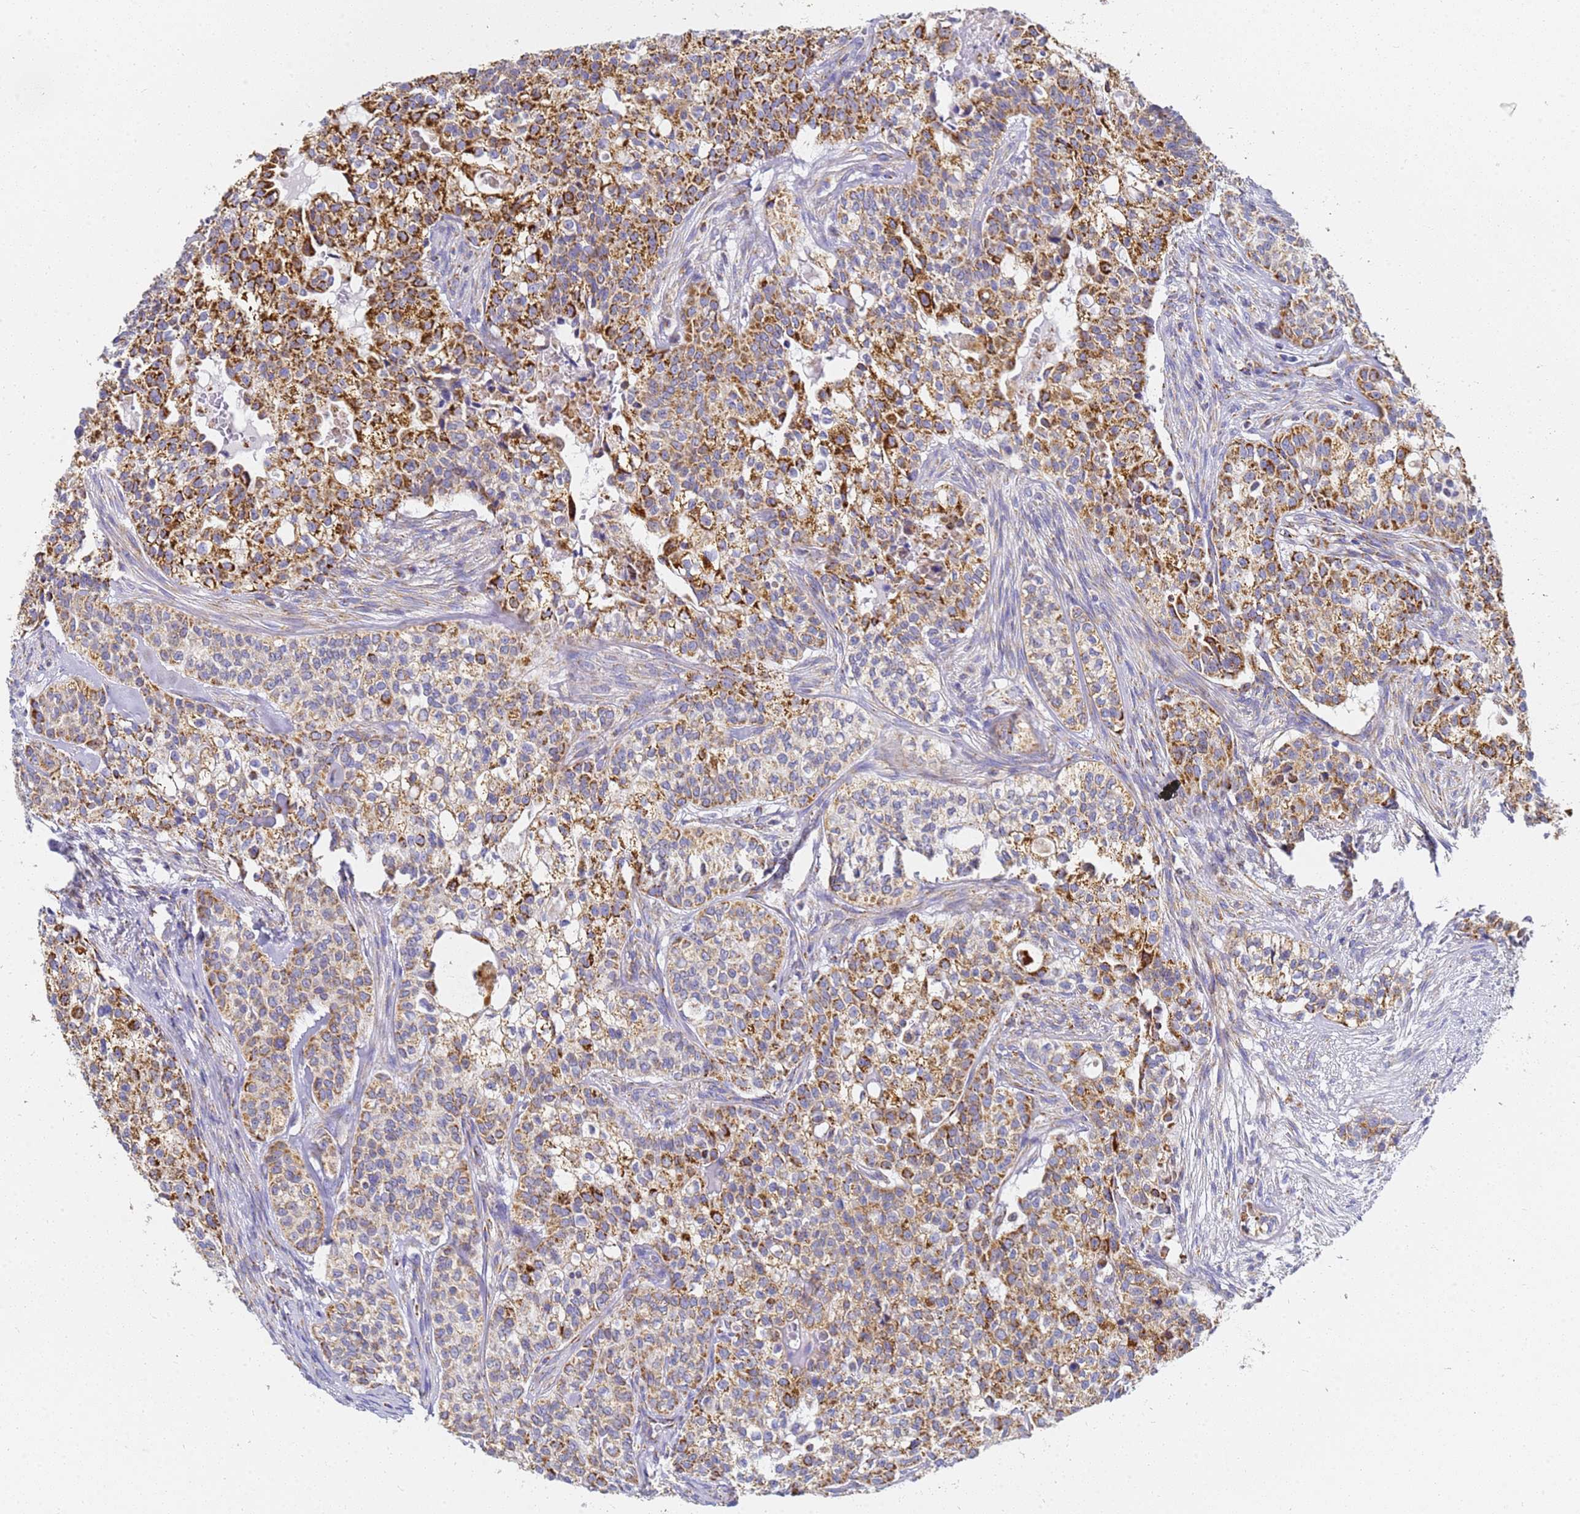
{"staining": {"intensity": "strong", "quantity": ">75%", "location": "cytoplasmic/membranous"}, "tissue": "head and neck cancer", "cell_type": "Tumor cells", "image_type": "cancer", "snomed": [{"axis": "morphology", "description": "Adenocarcinoma, NOS"}, {"axis": "topography", "description": "Head-Neck"}], "caption": "Immunohistochemistry image of neoplastic tissue: head and neck adenocarcinoma stained using immunohistochemistry reveals high levels of strong protein expression localized specifically in the cytoplasmic/membranous of tumor cells, appearing as a cytoplasmic/membranous brown color.", "gene": "CNIH4", "patient": {"sex": "male", "age": 81}}